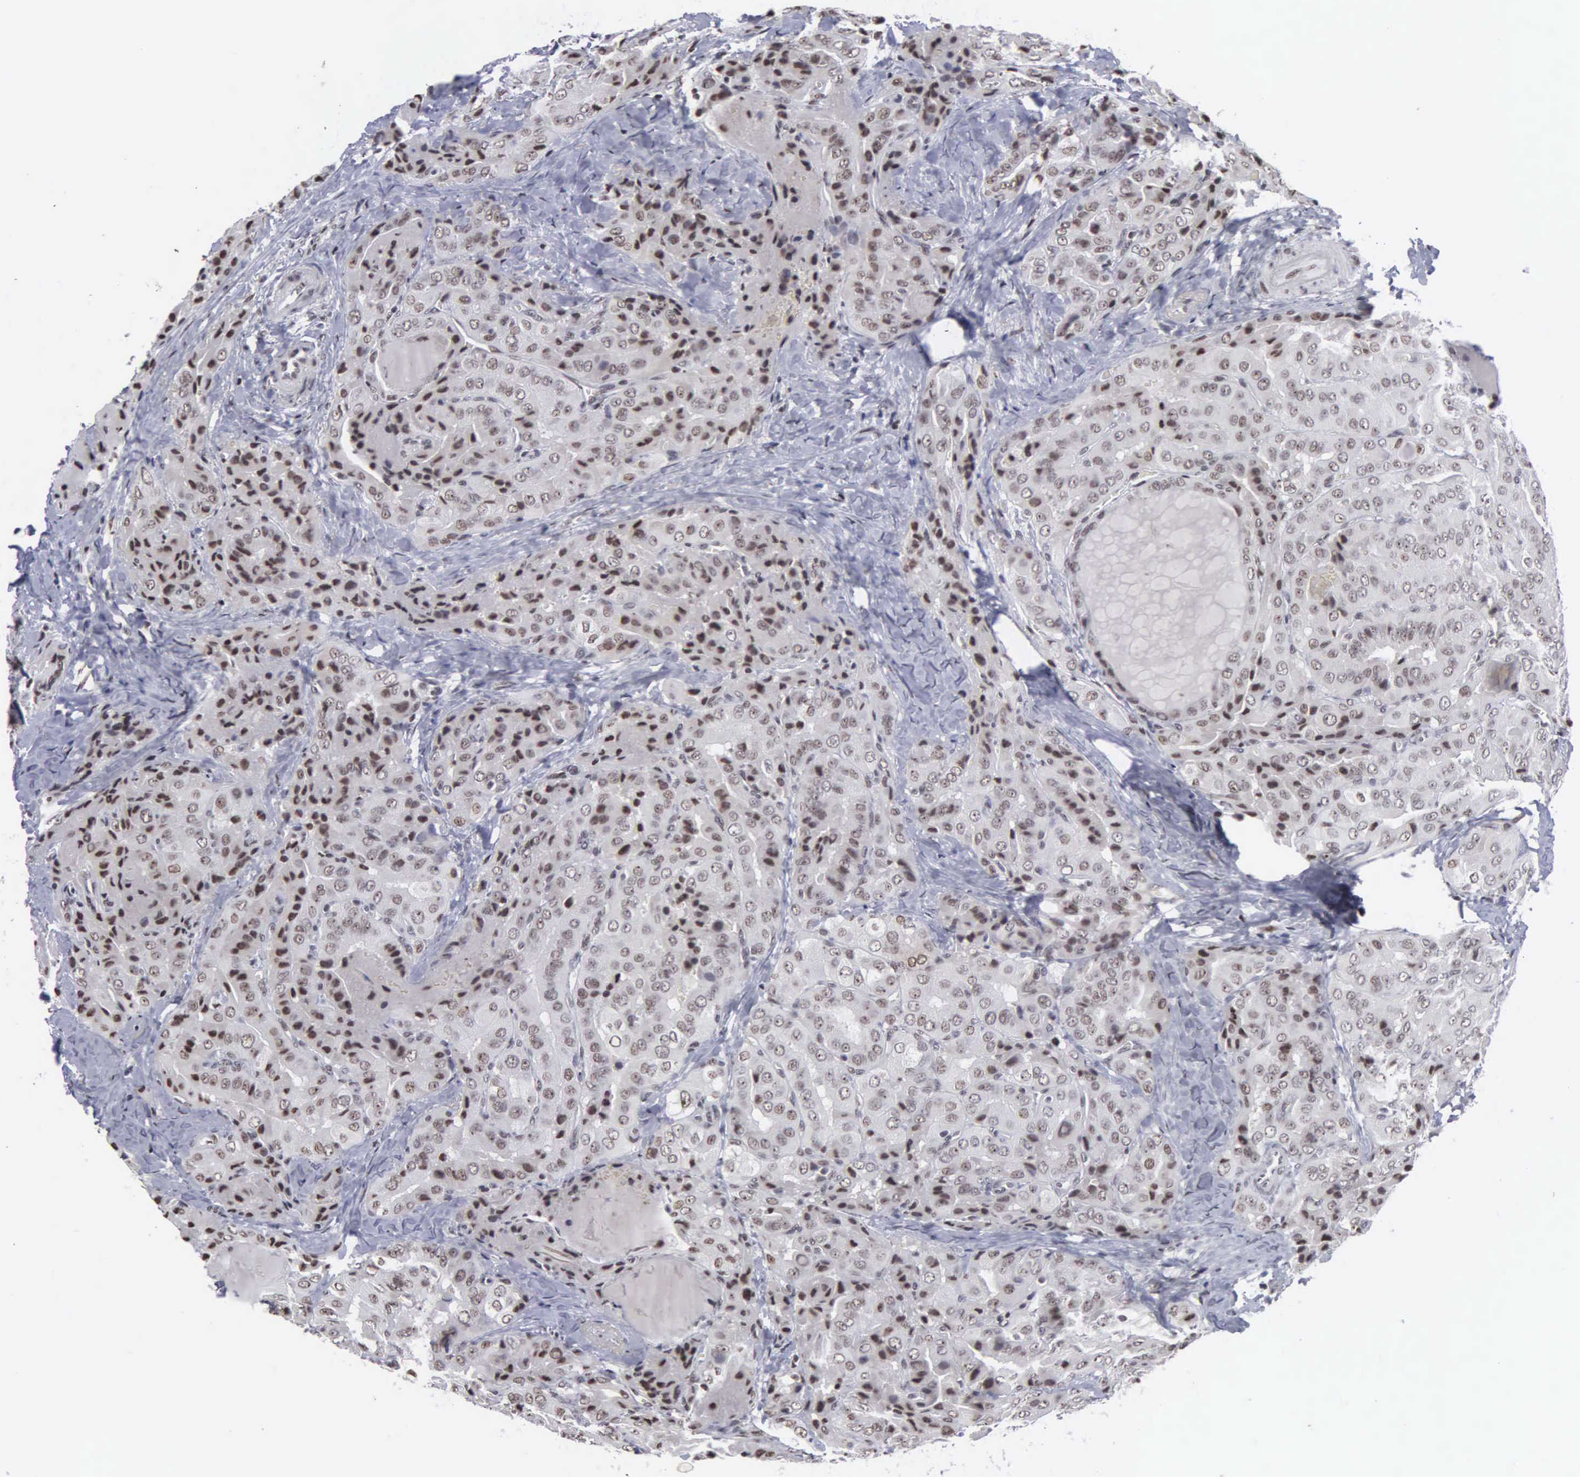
{"staining": {"intensity": "moderate", "quantity": "25%-75%", "location": "nuclear"}, "tissue": "thyroid cancer", "cell_type": "Tumor cells", "image_type": "cancer", "snomed": [{"axis": "morphology", "description": "Papillary adenocarcinoma, NOS"}, {"axis": "topography", "description": "Thyroid gland"}], "caption": "Brown immunohistochemical staining in human thyroid cancer (papillary adenocarcinoma) shows moderate nuclear expression in about 25%-75% of tumor cells. The staining is performed using DAB brown chromogen to label protein expression. The nuclei are counter-stained blue using hematoxylin.", "gene": "KIAA0586", "patient": {"sex": "female", "age": 71}}